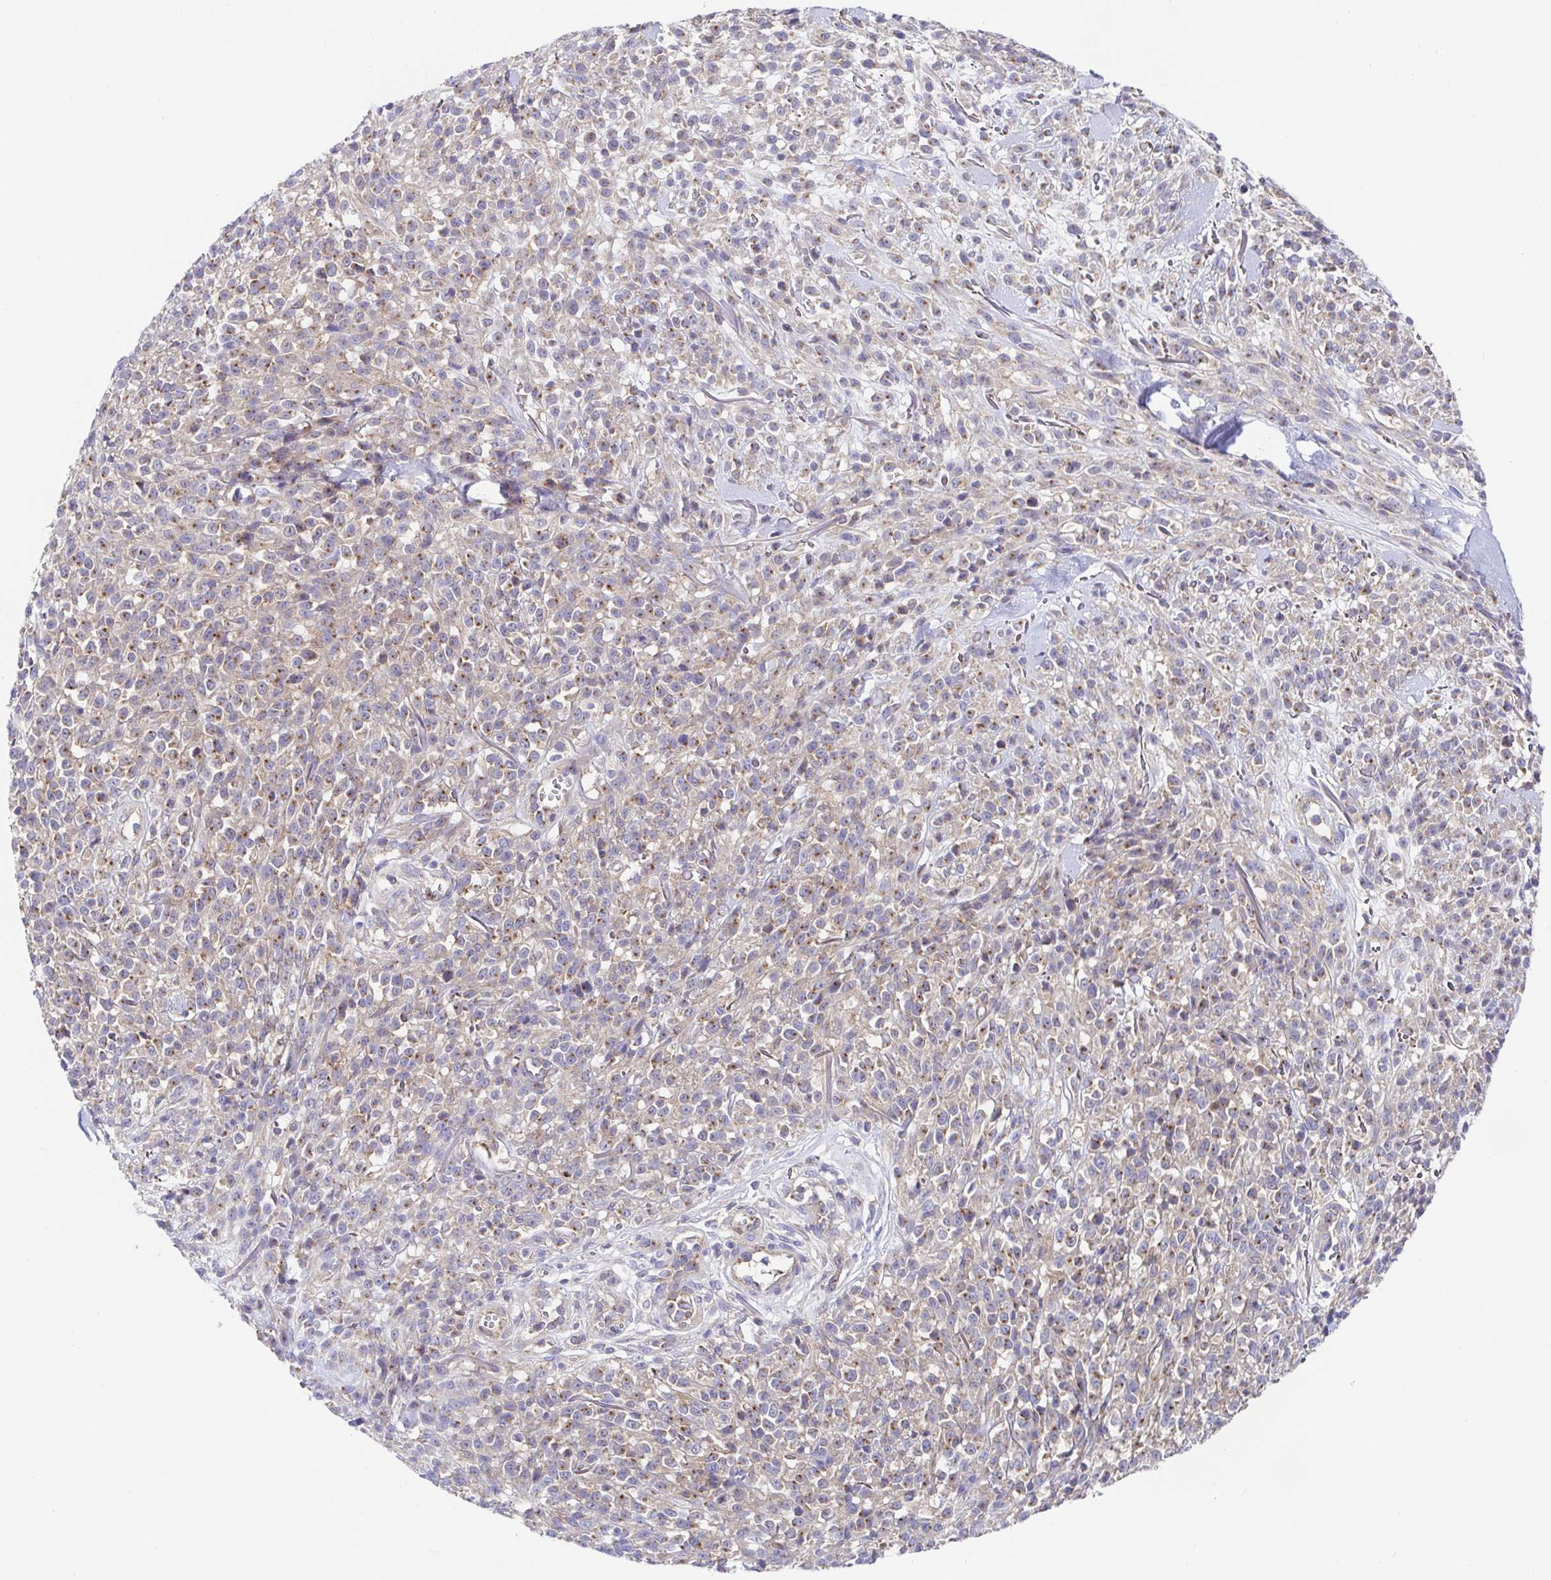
{"staining": {"intensity": "weak", "quantity": "25%-75%", "location": "cytoplasmic/membranous"}, "tissue": "melanoma", "cell_type": "Tumor cells", "image_type": "cancer", "snomed": [{"axis": "morphology", "description": "Malignant melanoma, NOS"}, {"axis": "topography", "description": "Skin"}, {"axis": "topography", "description": "Skin of trunk"}], "caption": "An image showing weak cytoplasmic/membranous positivity in about 25%-75% of tumor cells in melanoma, as visualized by brown immunohistochemical staining.", "gene": "GOLGA1", "patient": {"sex": "male", "age": 74}}